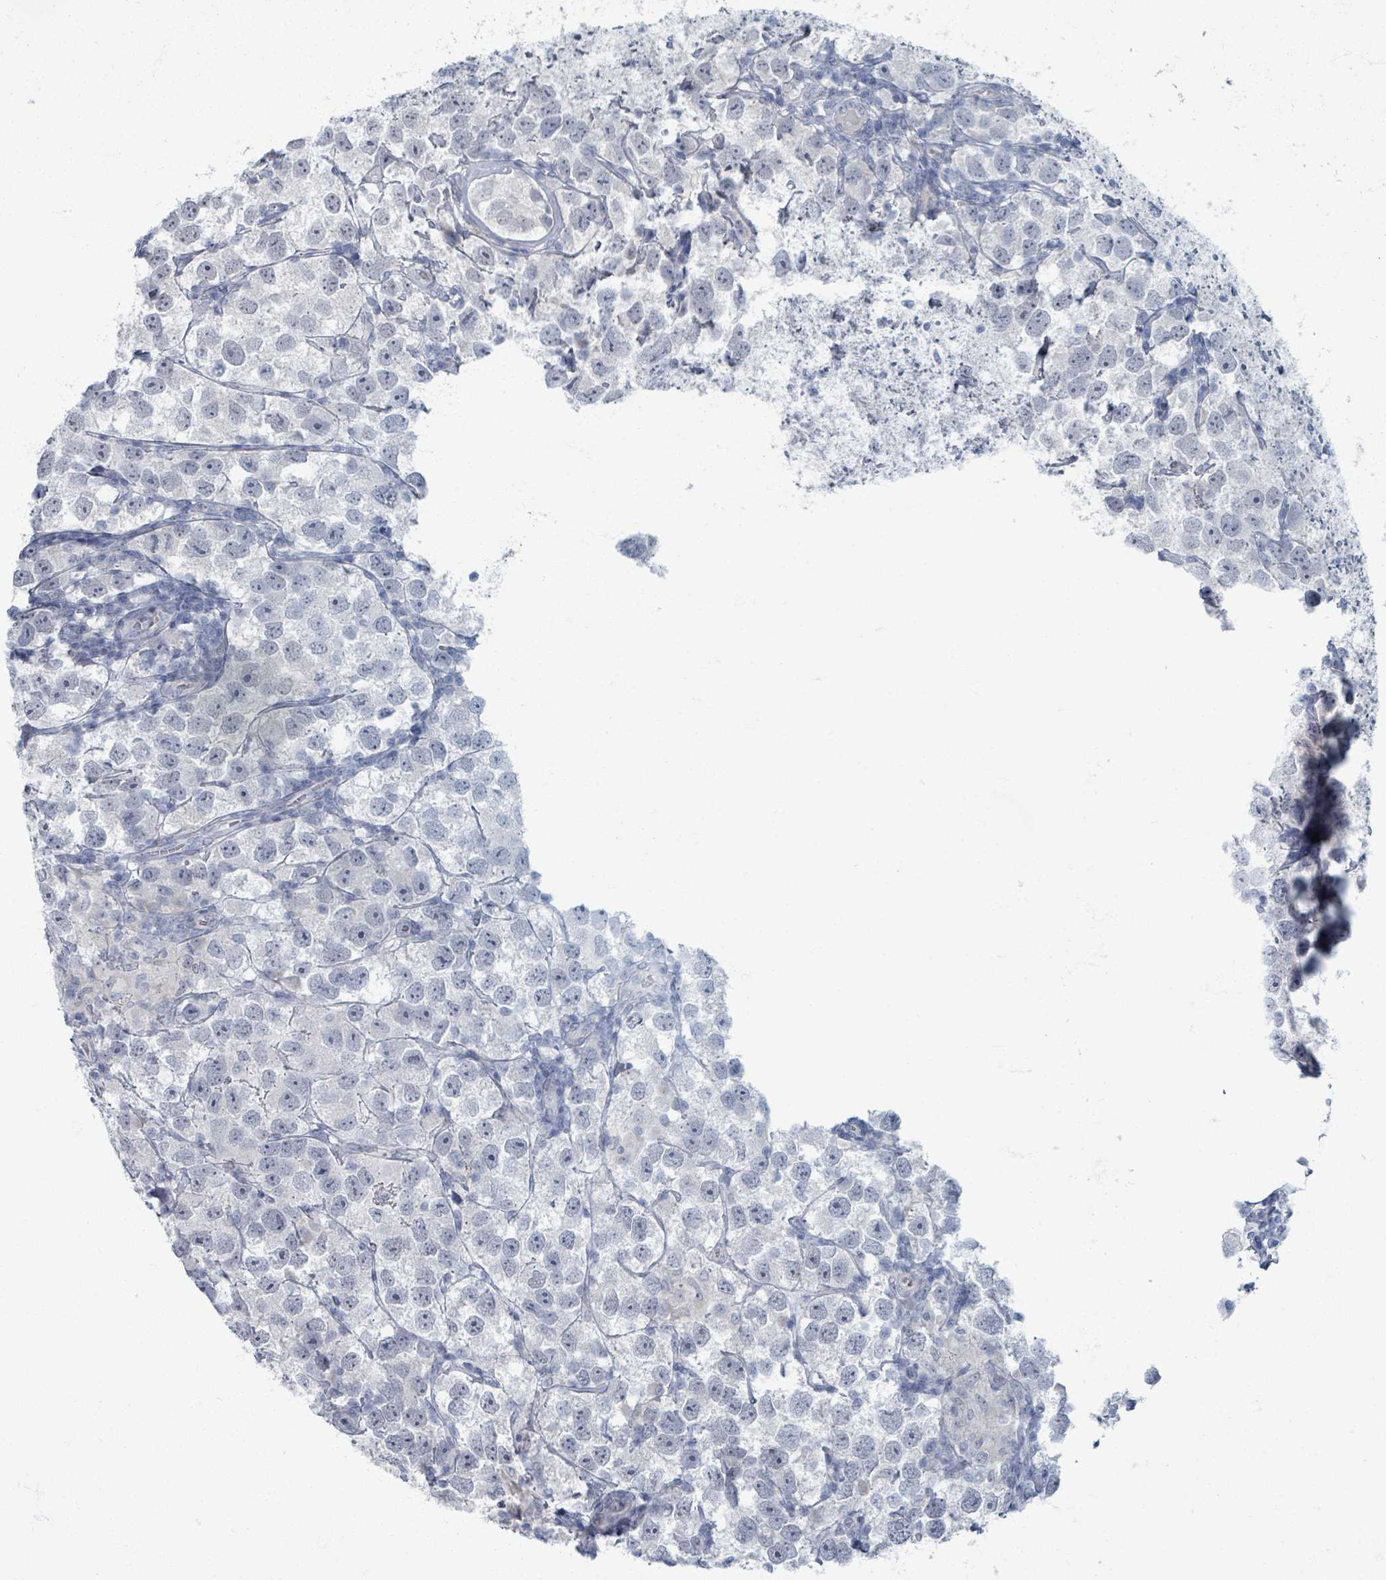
{"staining": {"intensity": "negative", "quantity": "none", "location": "none"}, "tissue": "testis cancer", "cell_type": "Tumor cells", "image_type": "cancer", "snomed": [{"axis": "morphology", "description": "Seminoma, NOS"}, {"axis": "topography", "description": "Testis"}], "caption": "Protein analysis of testis cancer reveals no significant staining in tumor cells.", "gene": "WNT11", "patient": {"sex": "male", "age": 26}}